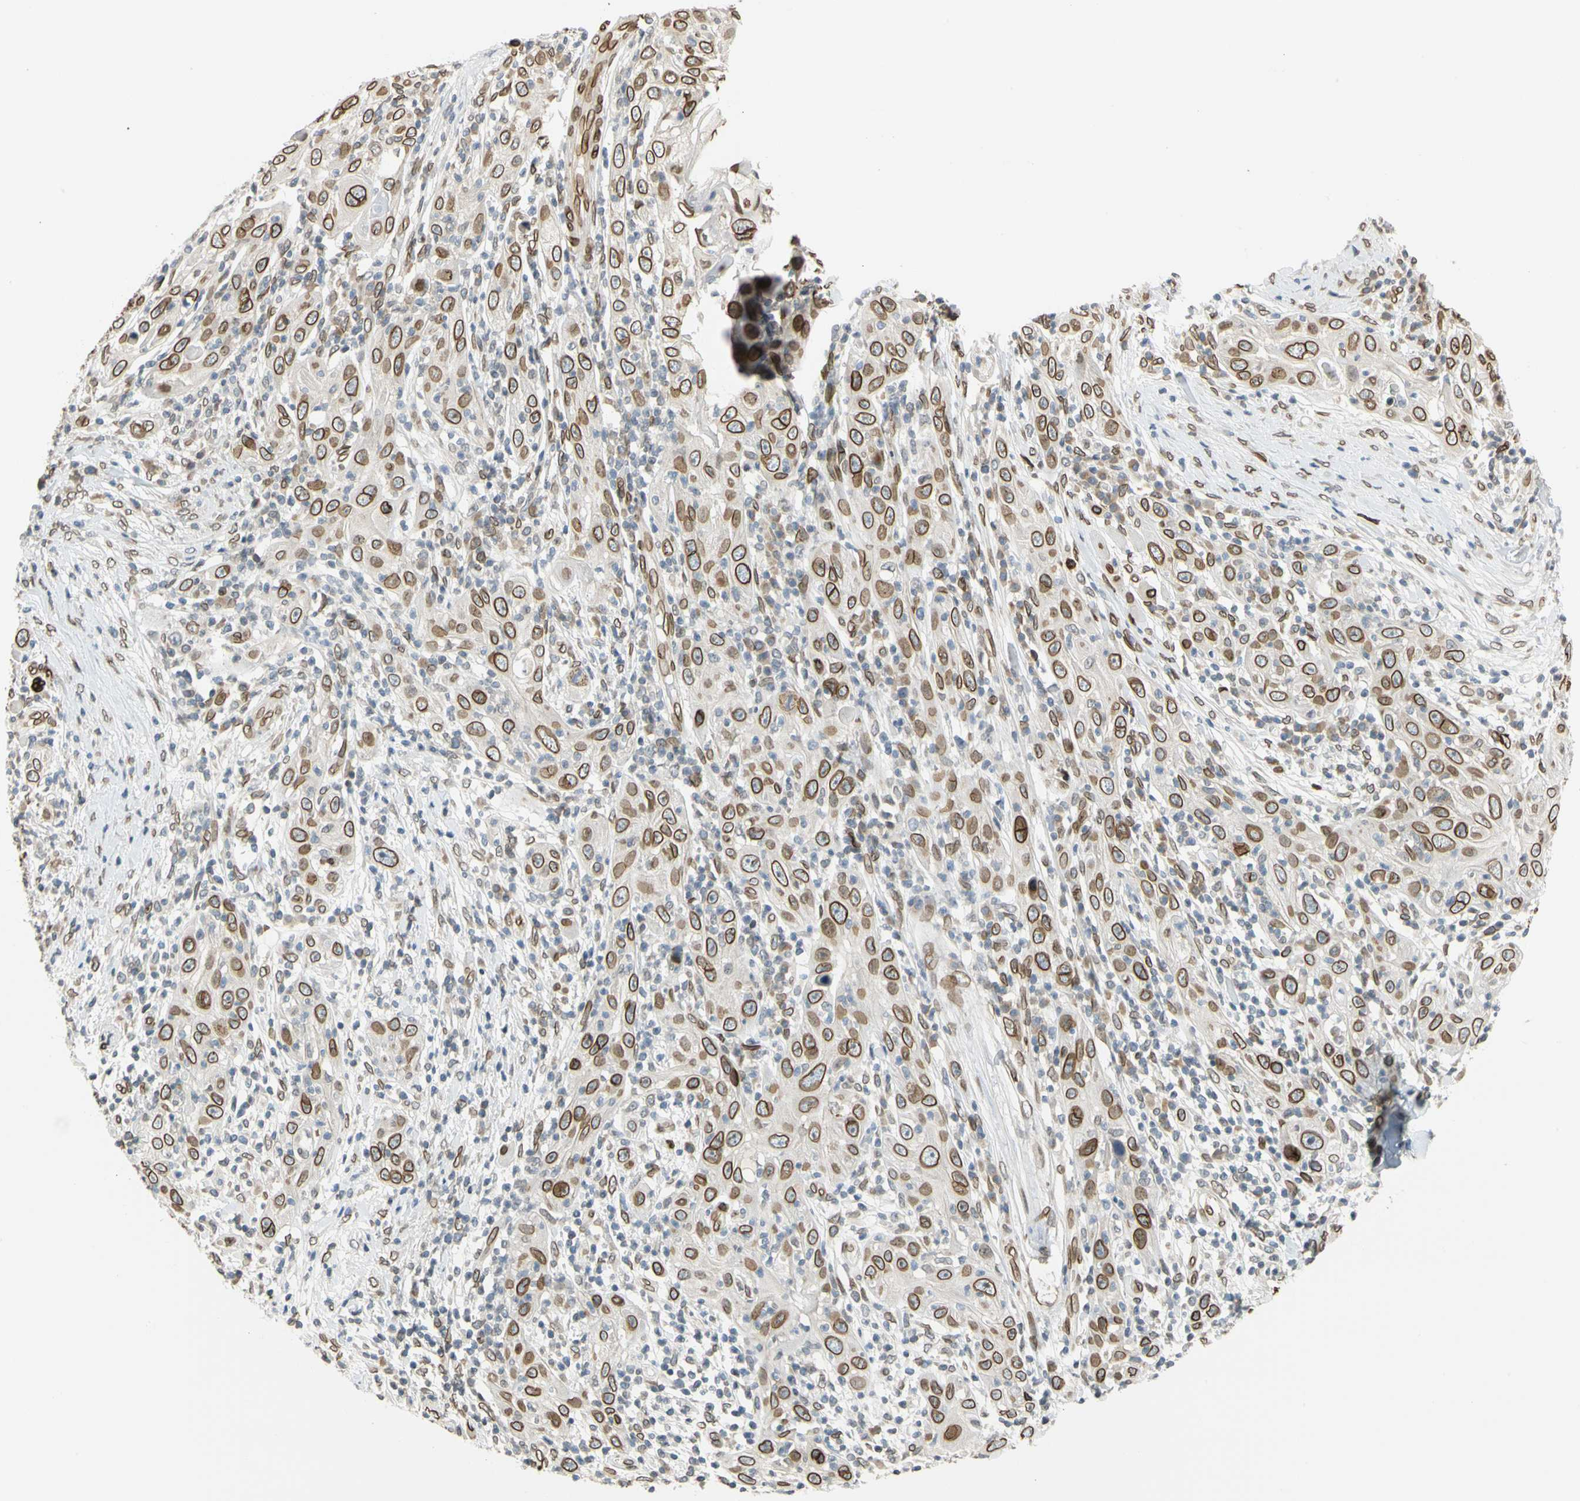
{"staining": {"intensity": "strong", "quantity": ">75%", "location": "cytoplasmic/membranous,nuclear"}, "tissue": "skin cancer", "cell_type": "Tumor cells", "image_type": "cancer", "snomed": [{"axis": "morphology", "description": "Squamous cell carcinoma, NOS"}, {"axis": "topography", "description": "Skin"}], "caption": "Protein expression analysis of human skin cancer (squamous cell carcinoma) reveals strong cytoplasmic/membranous and nuclear expression in about >75% of tumor cells.", "gene": "SUN1", "patient": {"sex": "female", "age": 88}}